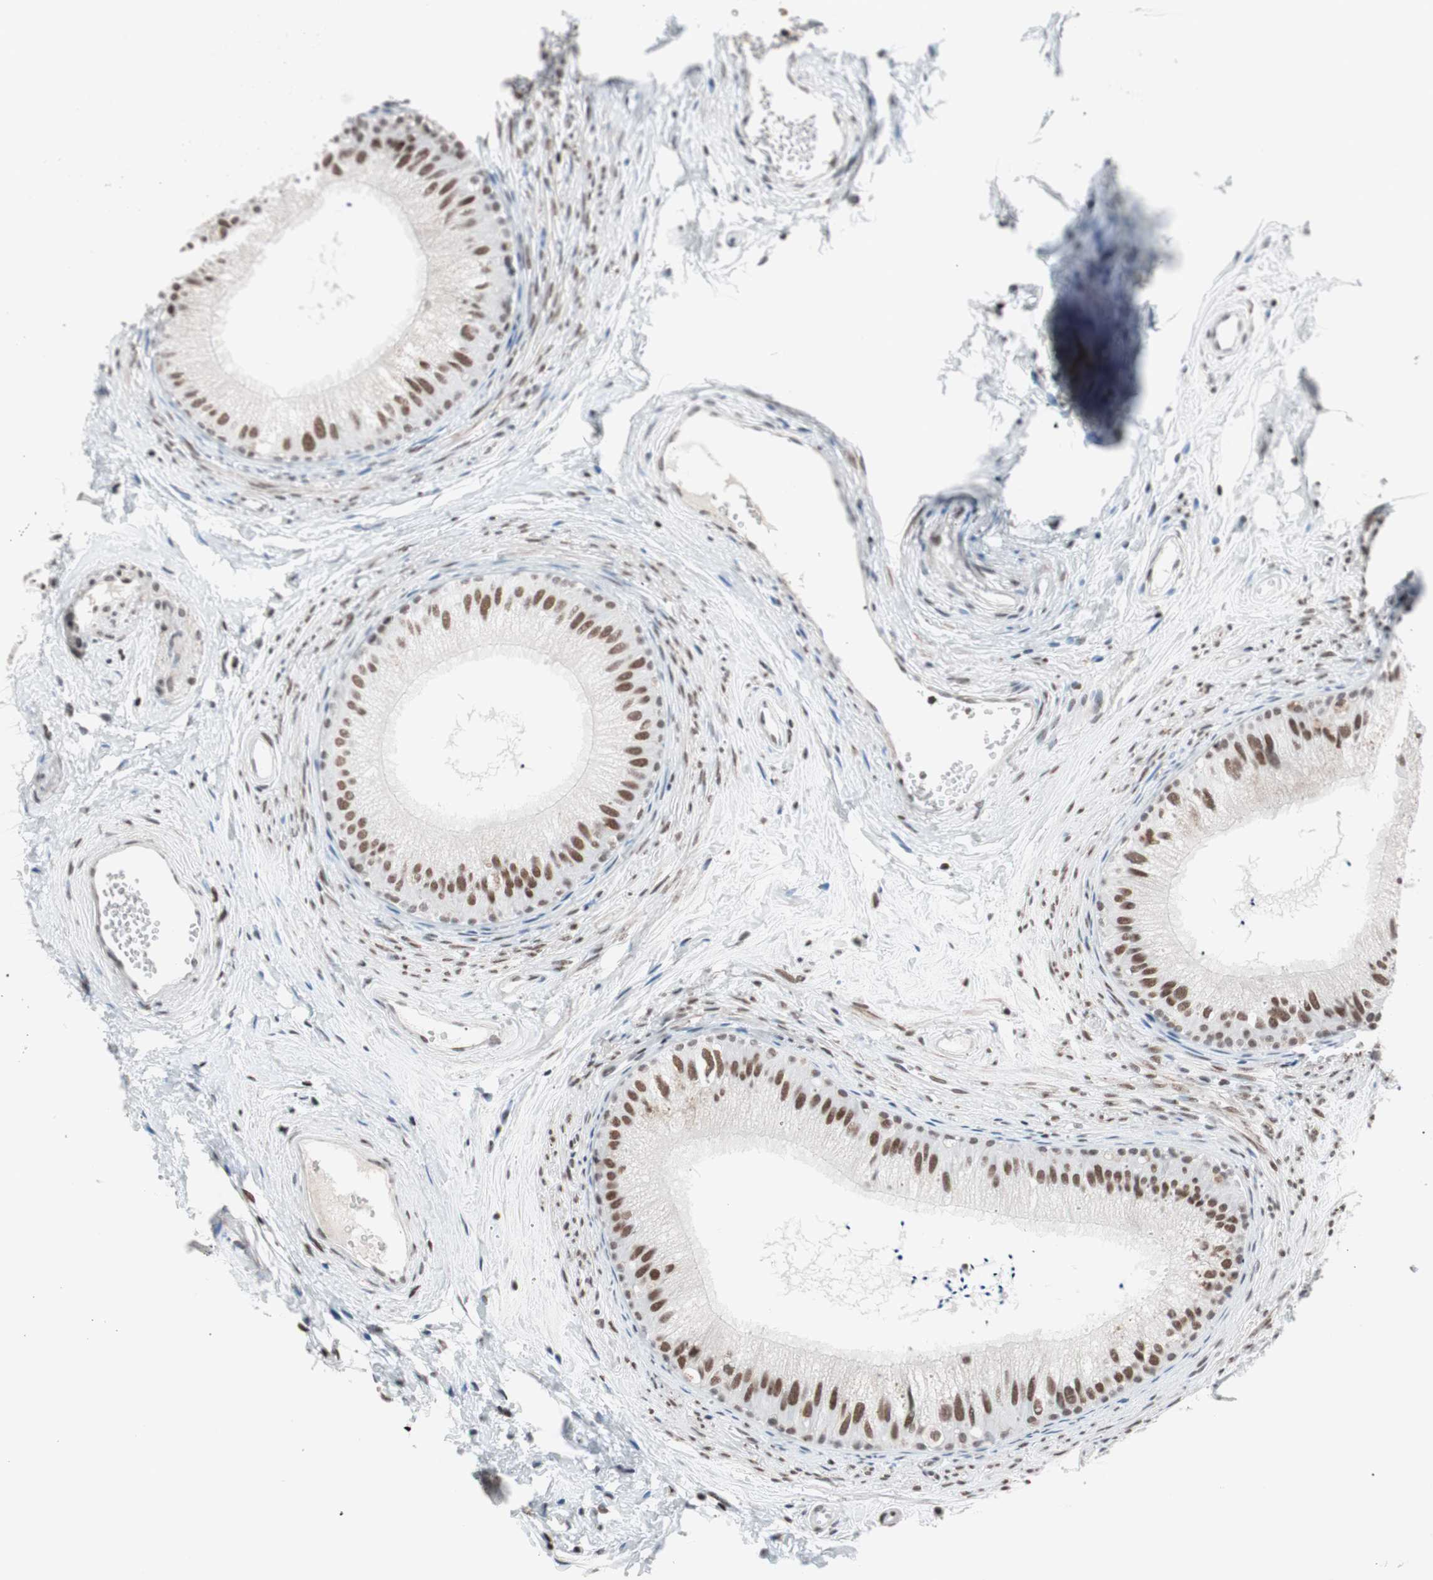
{"staining": {"intensity": "moderate", "quantity": ">75%", "location": "nuclear"}, "tissue": "epididymis", "cell_type": "Glandular cells", "image_type": "normal", "snomed": [{"axis": "morphology", "description": "Normal tissue, NOS"}, {"axis": "topography", "description": "Epididymis"}], "caption": "Human epididymis stained for a protein (brown) demonstrates moderate nuclear positive positivity in about >75% of glandular cells.", "gene": "ARID1A", "patient": {"sex": "male", "age": 56}}